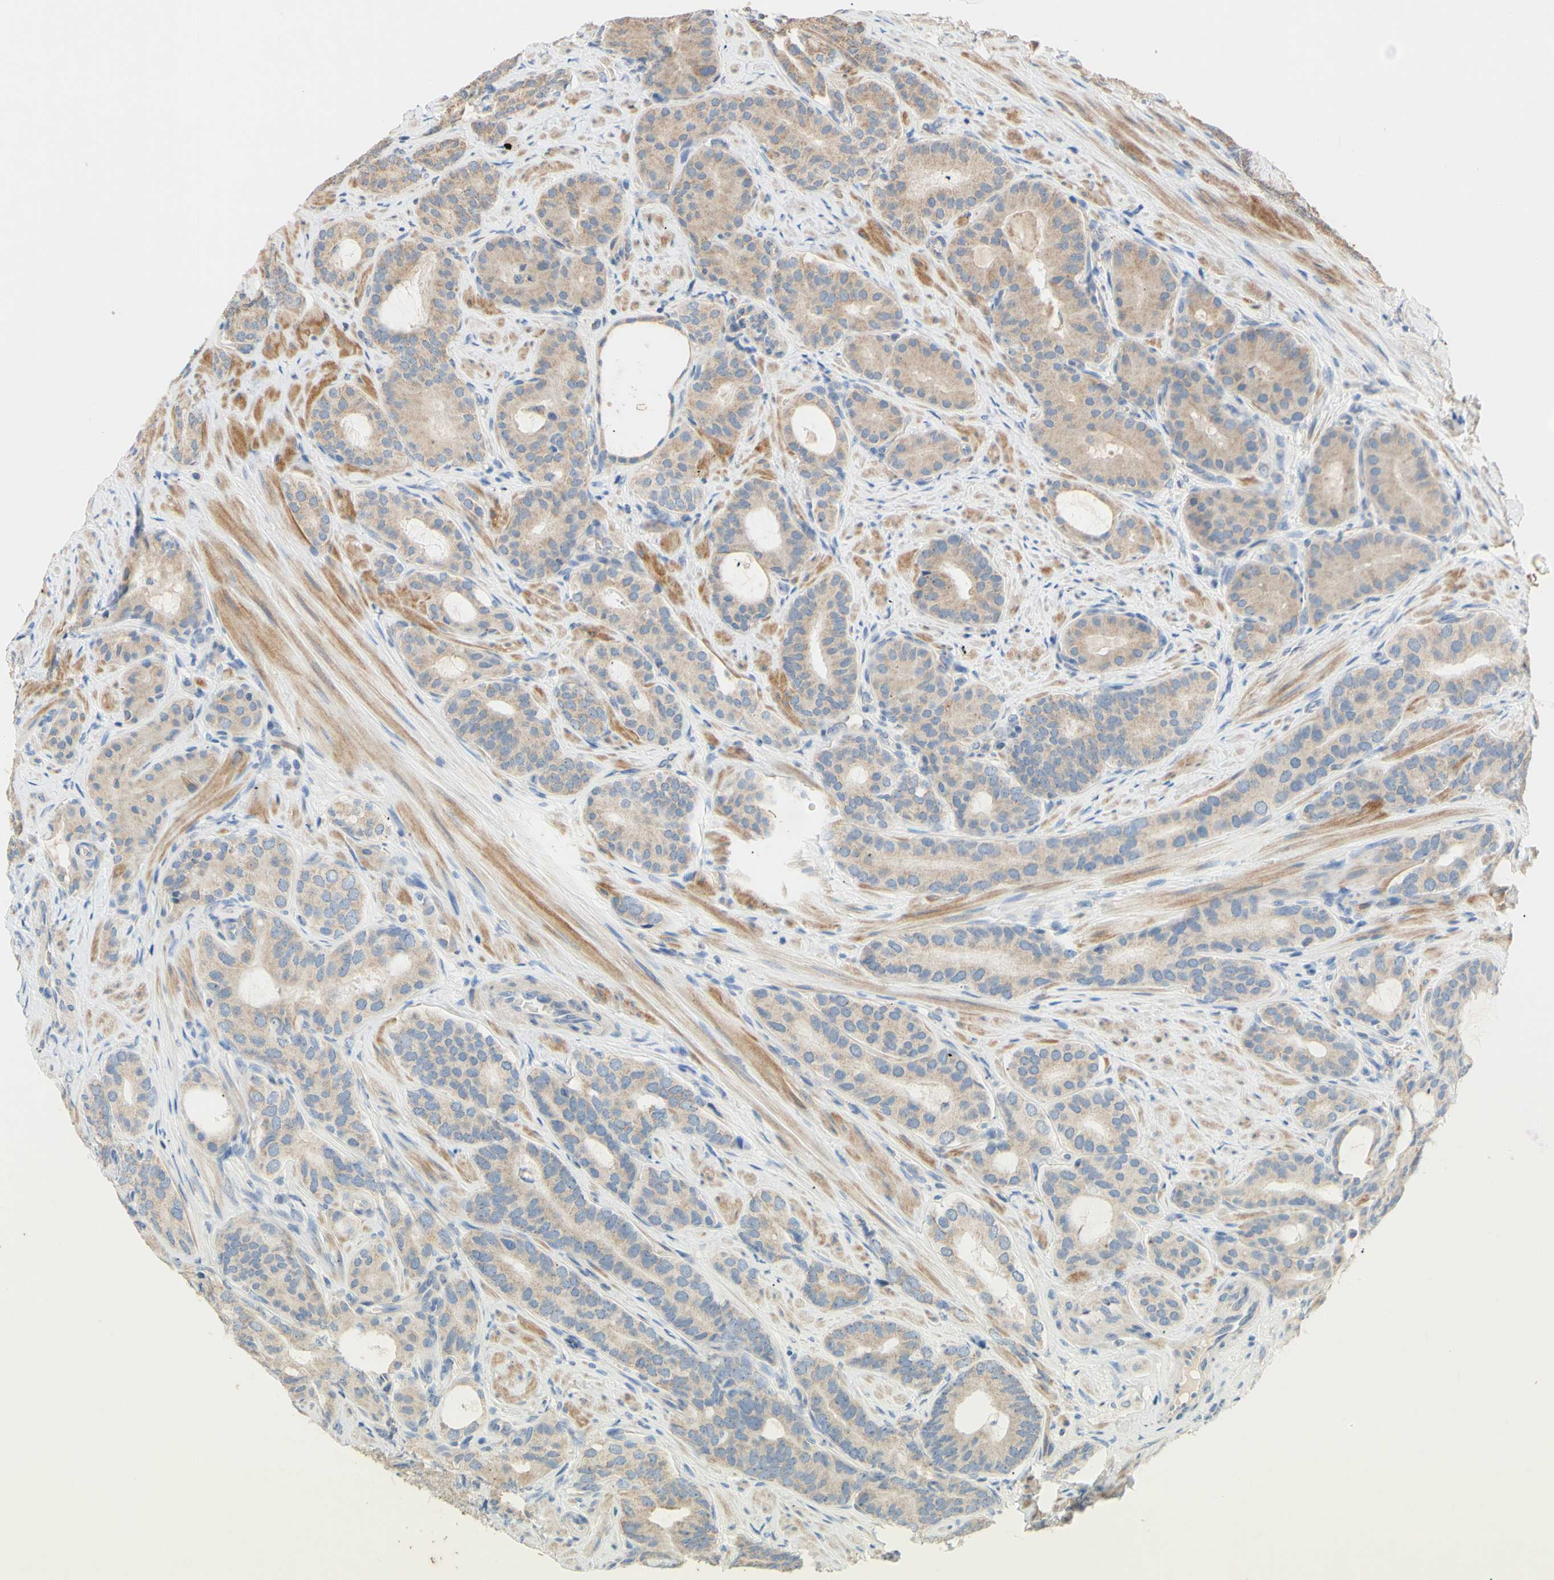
{"staining": {"intensity": "moderate", "quantity": "25%-75%", "location": "cytoplasmic/membranous"}, "tissue": "prostate cancer", "cell_type": "Tumor cells", "image_type": "cancer", "snomed": [{"axis": "morphology", "description": "Adenocarcinoma, Low grade"}, {"axis": "topography", "description": "Prostate"}], "caption": "IHC (DAB (3,3'-diaminobenzidine)) staining of human prostate adenocarcinoma (low-grade) shows moderate cytoplasmic/membranous protein expression in approximately 25%-75% of tumor cells.", "gene": "PTGIS", "patient": {"sex": "male", "age": 63}}